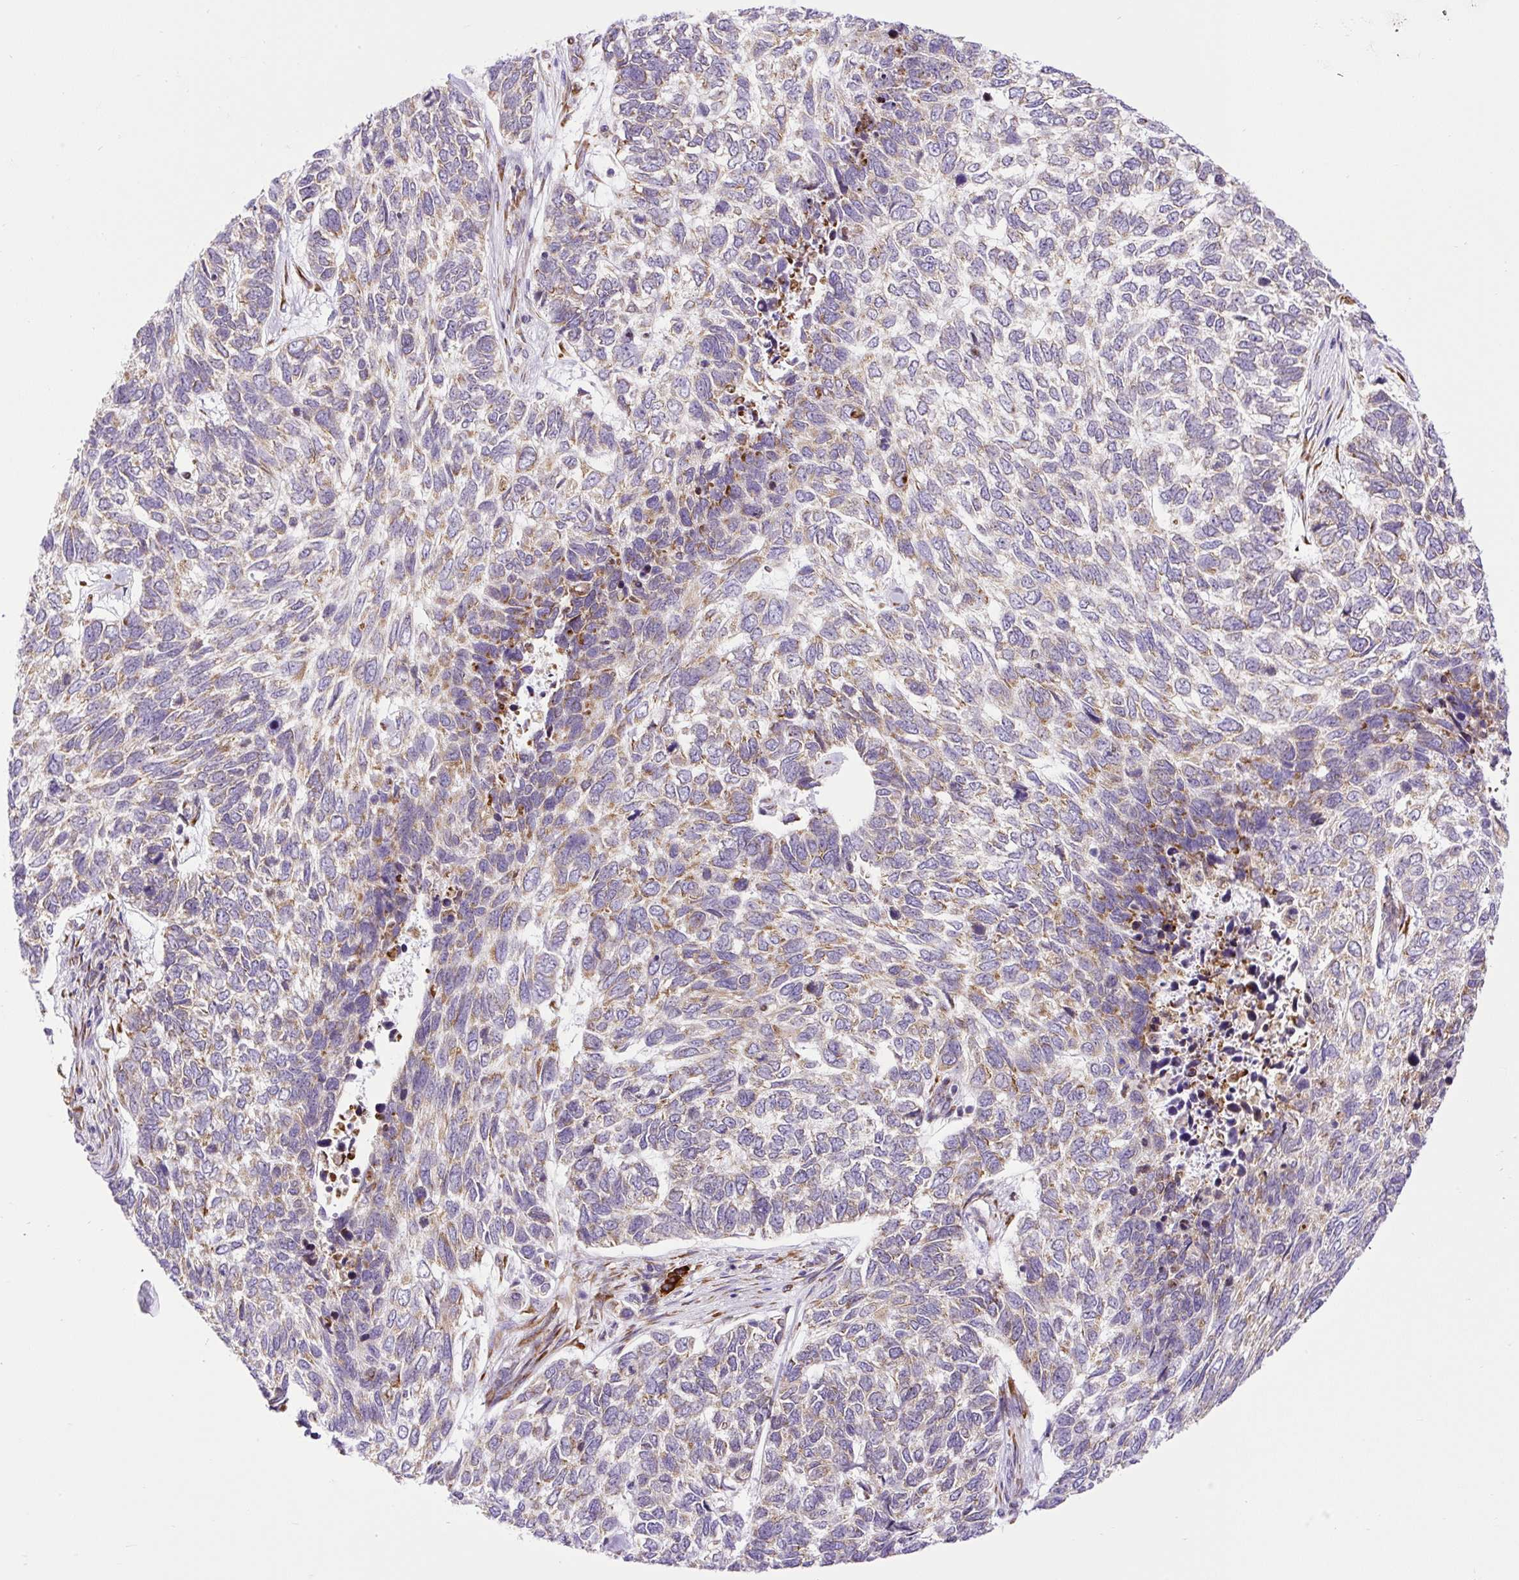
{"staining": {"intensity": "moderate", "quantity": "25%-75%", "location": "cytoplasmic/membranous"}, "tissue": "skin cancer", "cell_type": "Tumor cells", "image_type": "cancer", "snomed": [{"axis": "morphology", "description": "Basal cell carcinoma"}, {"axis": "topography", "description": "Skin"}], "caption": "Skin cancer tissue demonstrates moderate cytoplasmic/membranous positivity in approximately 25%-75% of tumor cells, visualized by immunohistochemistry.", "gene": "DDOST", "patient": {"sex": "female", "age": 65}}